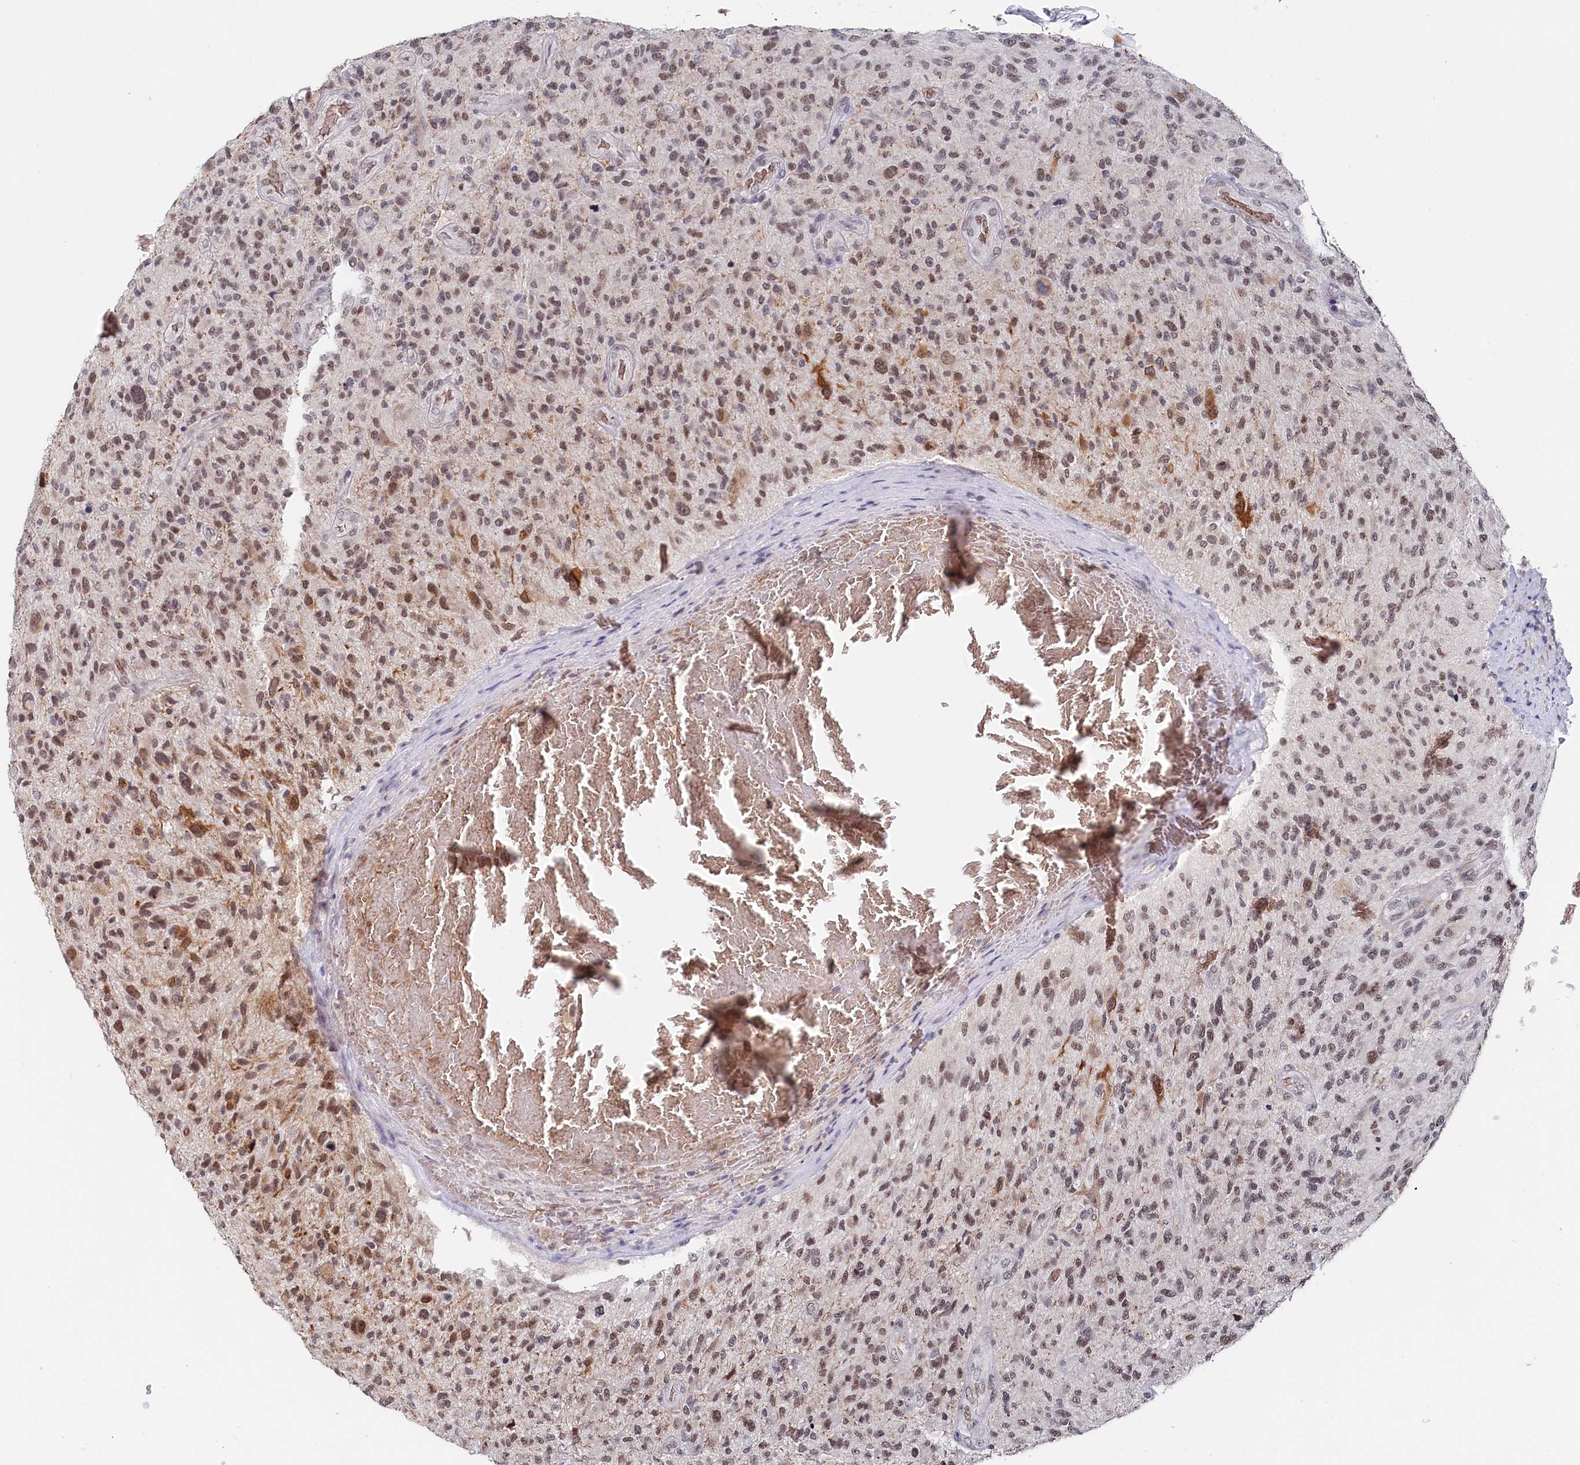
{"staining": {"intensity": "moderate", "quantity": "25%-75%", "location": "cytoplasmic/membranous,nuclear"}, "tissue": "glioma", "cell_type": "Tumor cells", "image_type": "cancer", "snomed": [{"axis": "morphology", "description": "Glioma, malignant, High grade"}, {"axis": "topography", "description": "Brain"}], "caption": "Human glioma stained for a protein (brown) reveals moderate cytoplasmic/membranous and nuclear positive expression in about 25%-75% of tumor cells.", "gene": "TIGD4", "patient": {"sex": "male", "age": 47}}